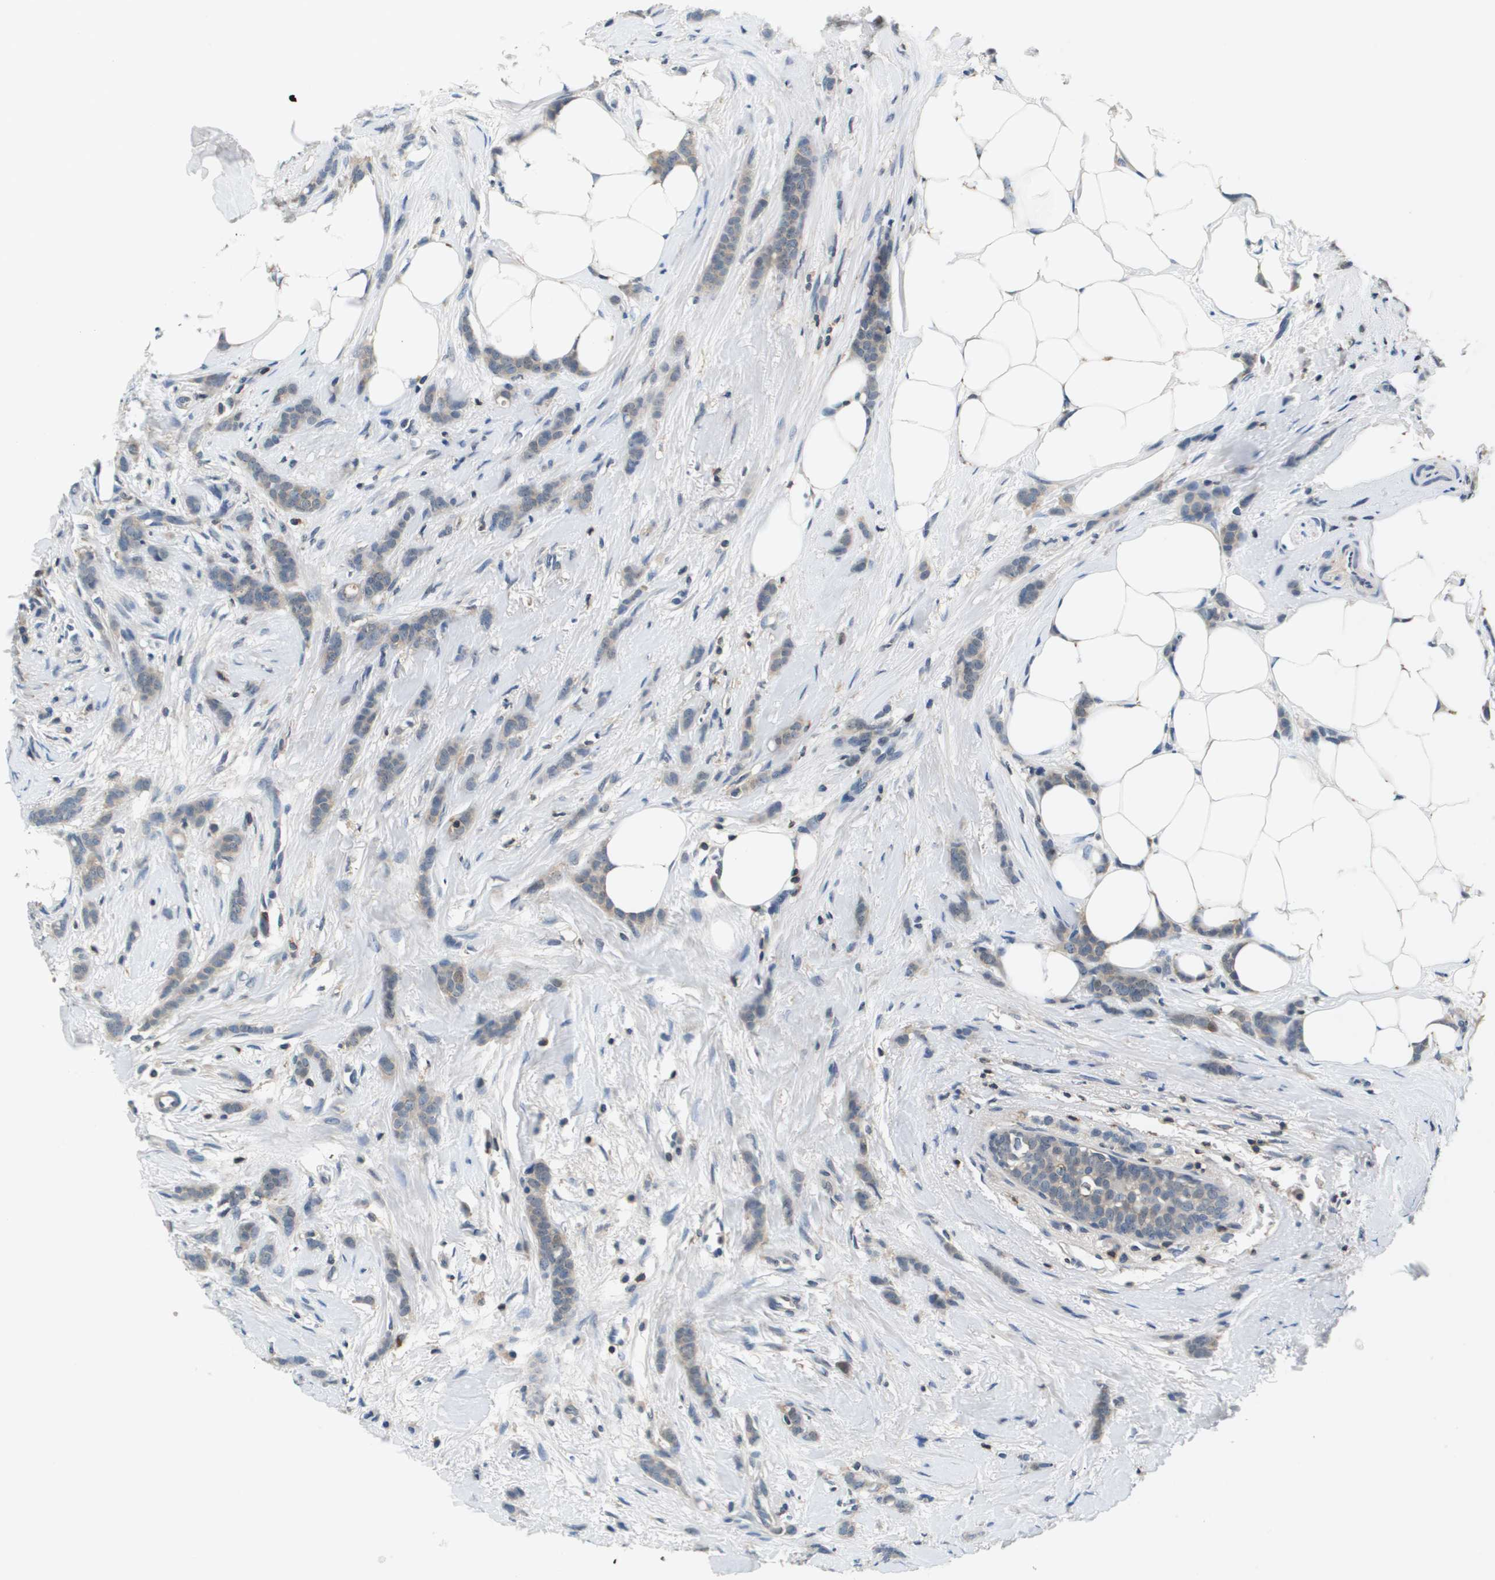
{"staining": {"intensity": "weak", "quantity": ">75%", "location": "cytoplasmic/membranous"}, "tissue": "breast cancer", "cell_type": "Tumor cells", "image_type": "cancer", "snomed": [{"axis": "morphology", "description": "Lobular carcinoma, in situ"}, {"axis": "morphology", "description": "Lobular carcinoma"}, {"axis": "topography", "description": "Breast"}], "caption": "High-magnification brightfield microscopy of breast lobular carcinoma stained with DAB (3,3'-diaminobenzidine) (brown) and counterstained with hematoxylin (blue). tumor cells exhibit weak cytoplasmic/membranous positivity is identified in about>75% of cells. Ihc stains the protein in brown and the nuclei are stained blue.", "gene": "KCNQ5", "patient": {"sex": "female", "age": 41}}